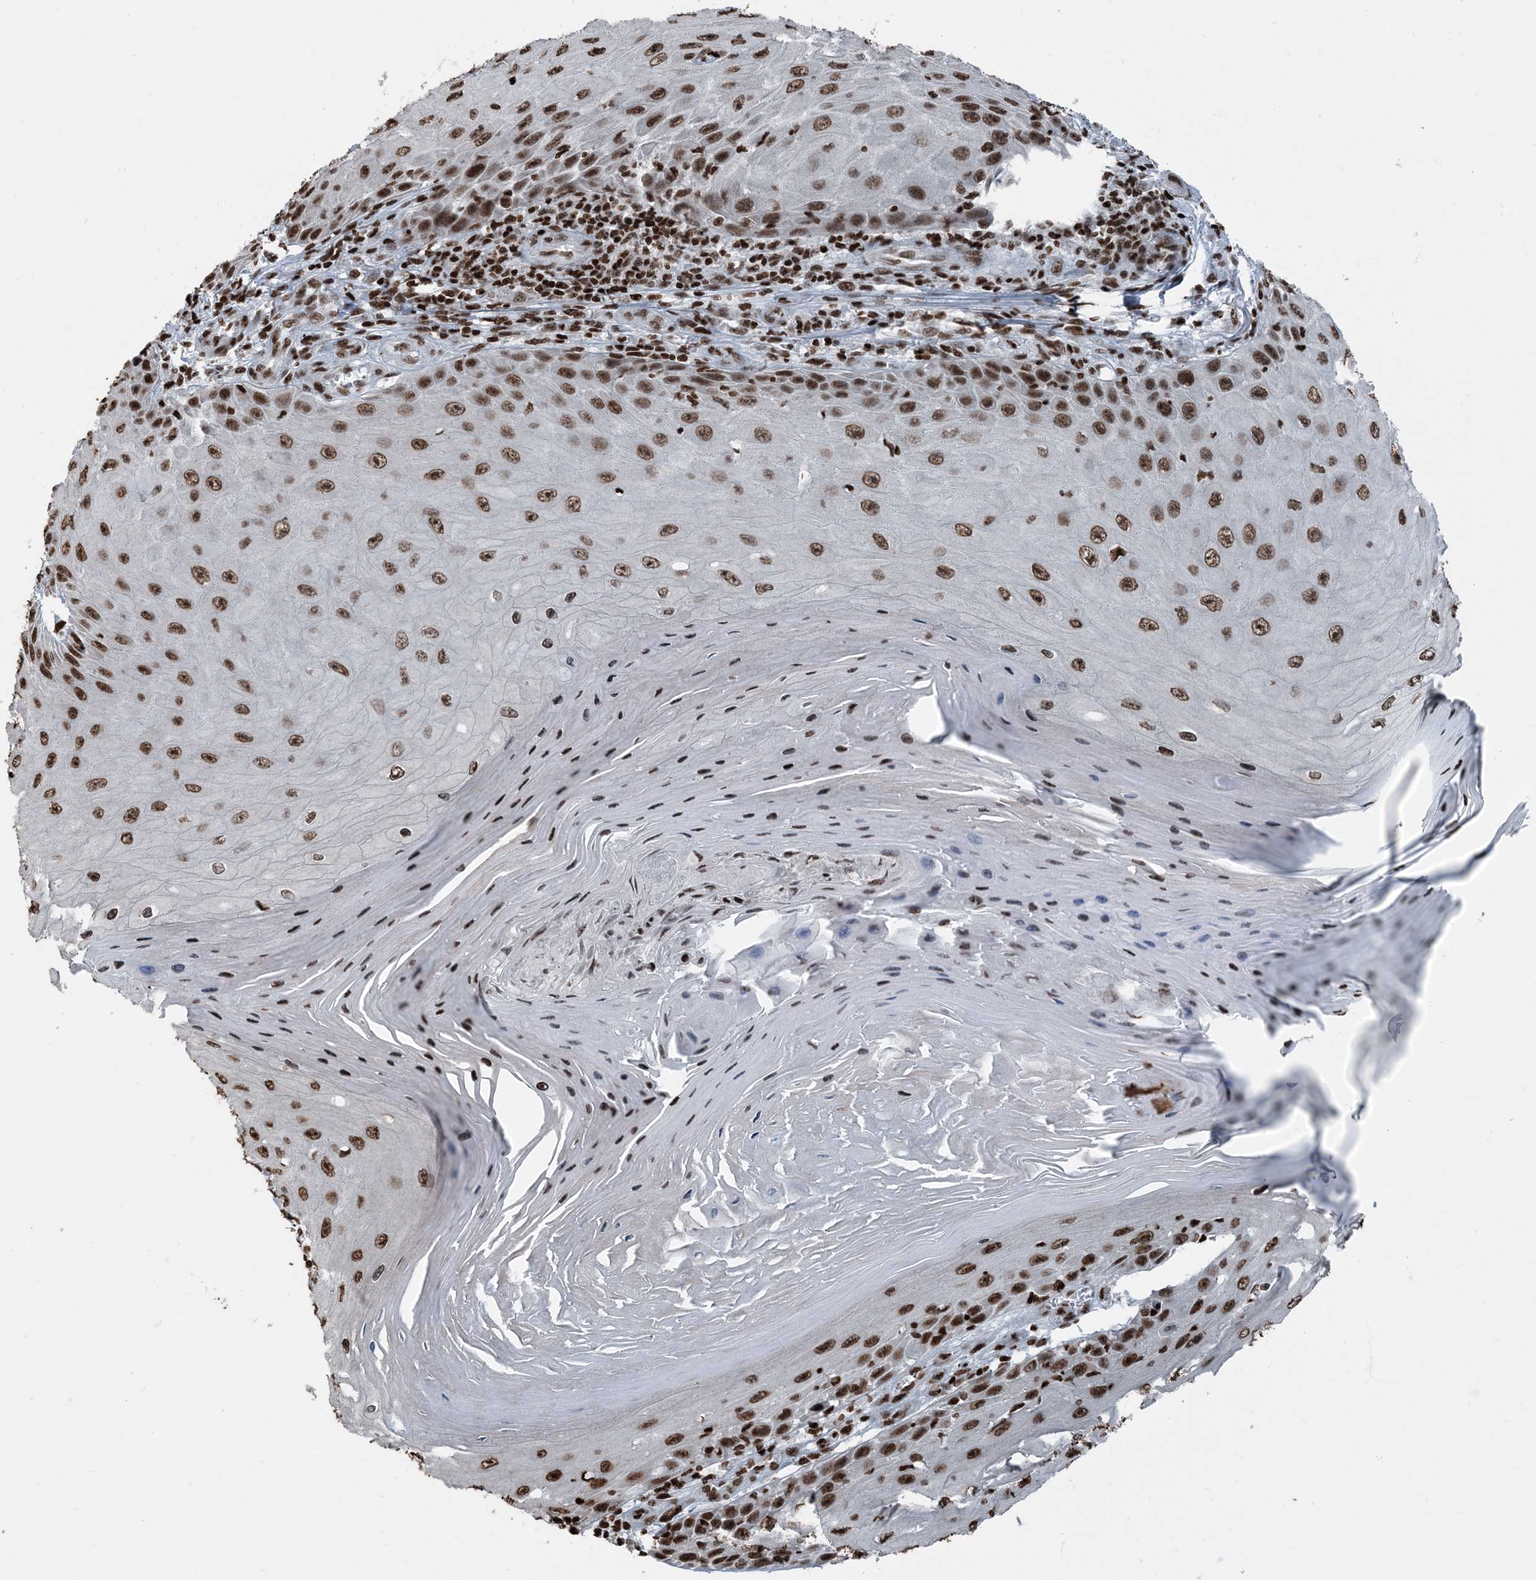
{"staining": {"intensity": "moderate", "quantity": ">75%", "location": "nuclear"}, "tissue": "skin cancer", "cell_type": "Tumor cells", "image_type": "cancer", "snomed": [{"axis": "morphology", "description": "Squamous cell carcinoma, NOS"}, {"axis": "topography", "description": "Skin"}], "caption": "Skin cancer stained with a protein marker displays moderate staining in tumor cells.", "gene": "H3-3B", "patient": {"sex": "female", "age": 73}}